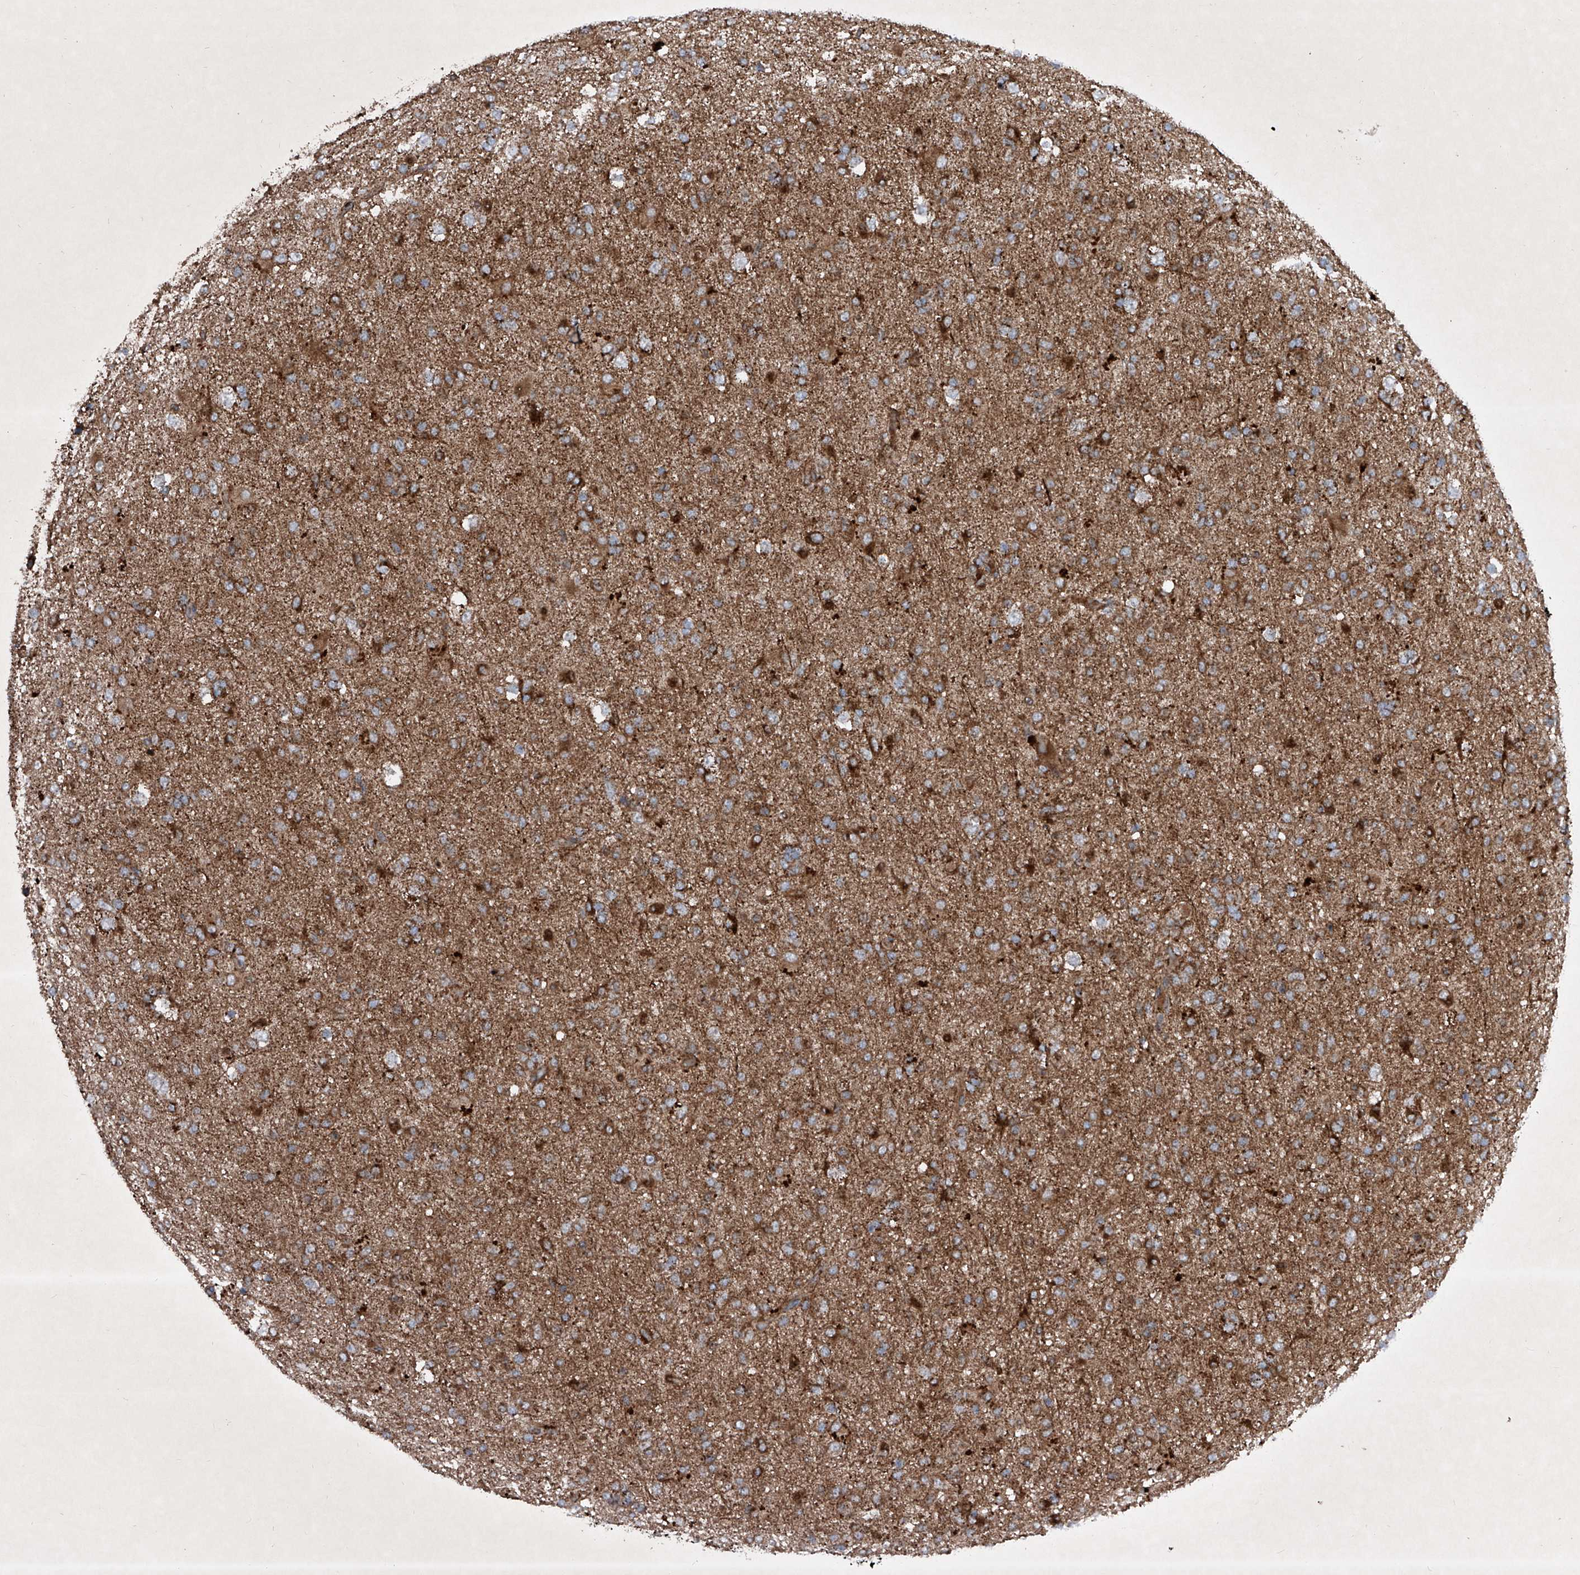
{"staining": {"intensity": "moderate", "quantity": "25%-75%", "location": "cytoplasmic/membranous"}, "tissue": "glioma", "cell_type": "Tumor cells", "image_type": "cancer", "snomed": [{"axis": "morphology", "description": "Glioma, malignant, Low grade"}, {"axis": "topography", "description": "Brain"}], "caption": "The immunohistochemical stain highlights moderate cytoplasmic/membranous expression in tumor cells of malignant low-grade glioma tissue. (Stains: DAB in brown, nuclei in blue, Microscopy: brightfield microscopy at high magnification).", "gene": "DAD1", "patient": {"sex": "male", "age": 65}}